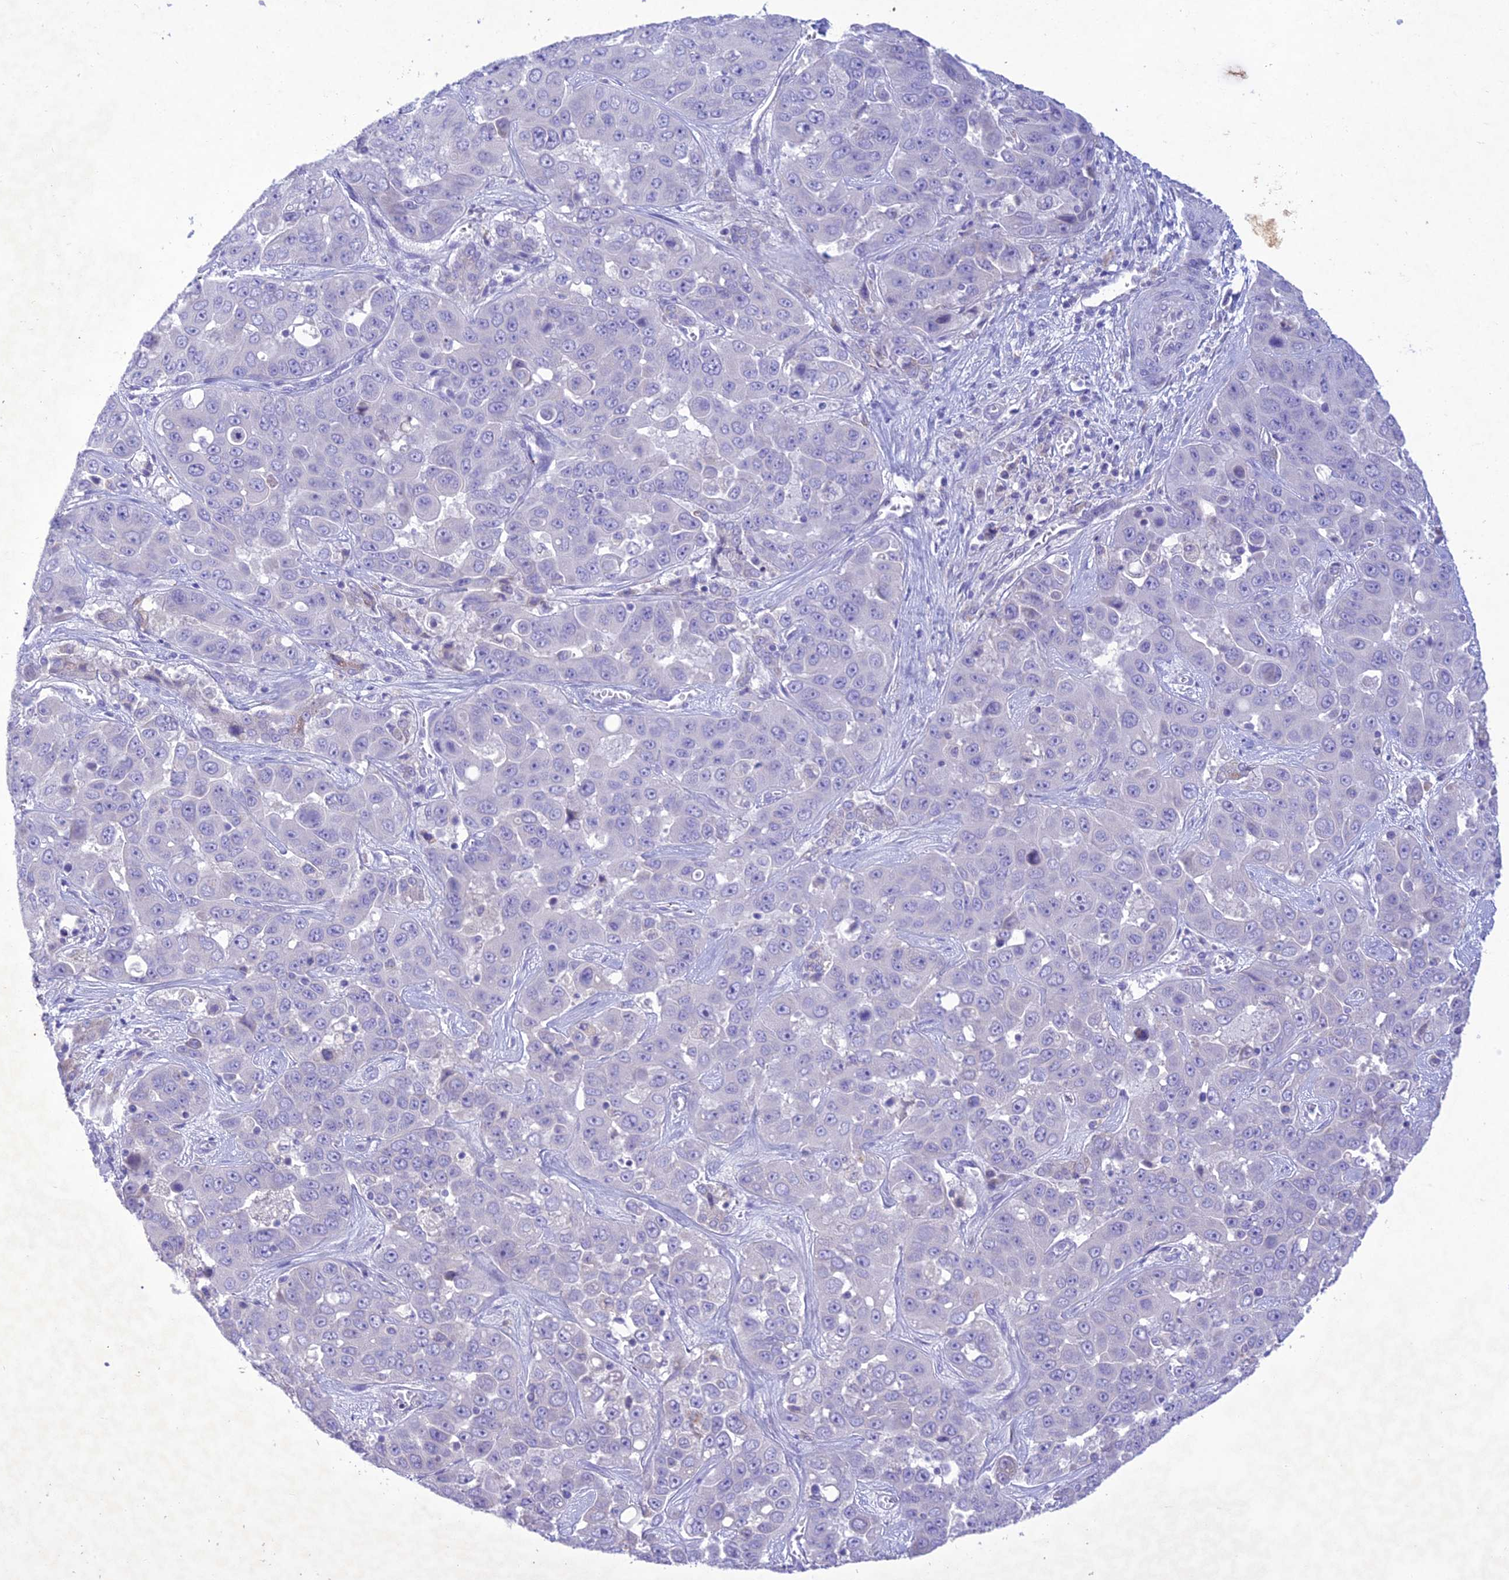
{"staining": {"intensity": "negative", "quantity": "none", "location": "none"}, "tissue": "liver cancer", "cell_type": "Tumor cells", "image_type": "cancer", "snomed": [{"axis": "morphology", "description": "Cholangiocarcinoma"}, {"axis": "topography", "description": "Liver"}], "caption": "DAB immunohistochemical staining of cholangiocarcinoma (liver) exhibits no significant positivity in tumor cells. (DAB (3,3'-diaminobenzidine) IHC, high magnification).", "gene": "SLC13A5", "patient": {"sex": "female", "age": 52}}